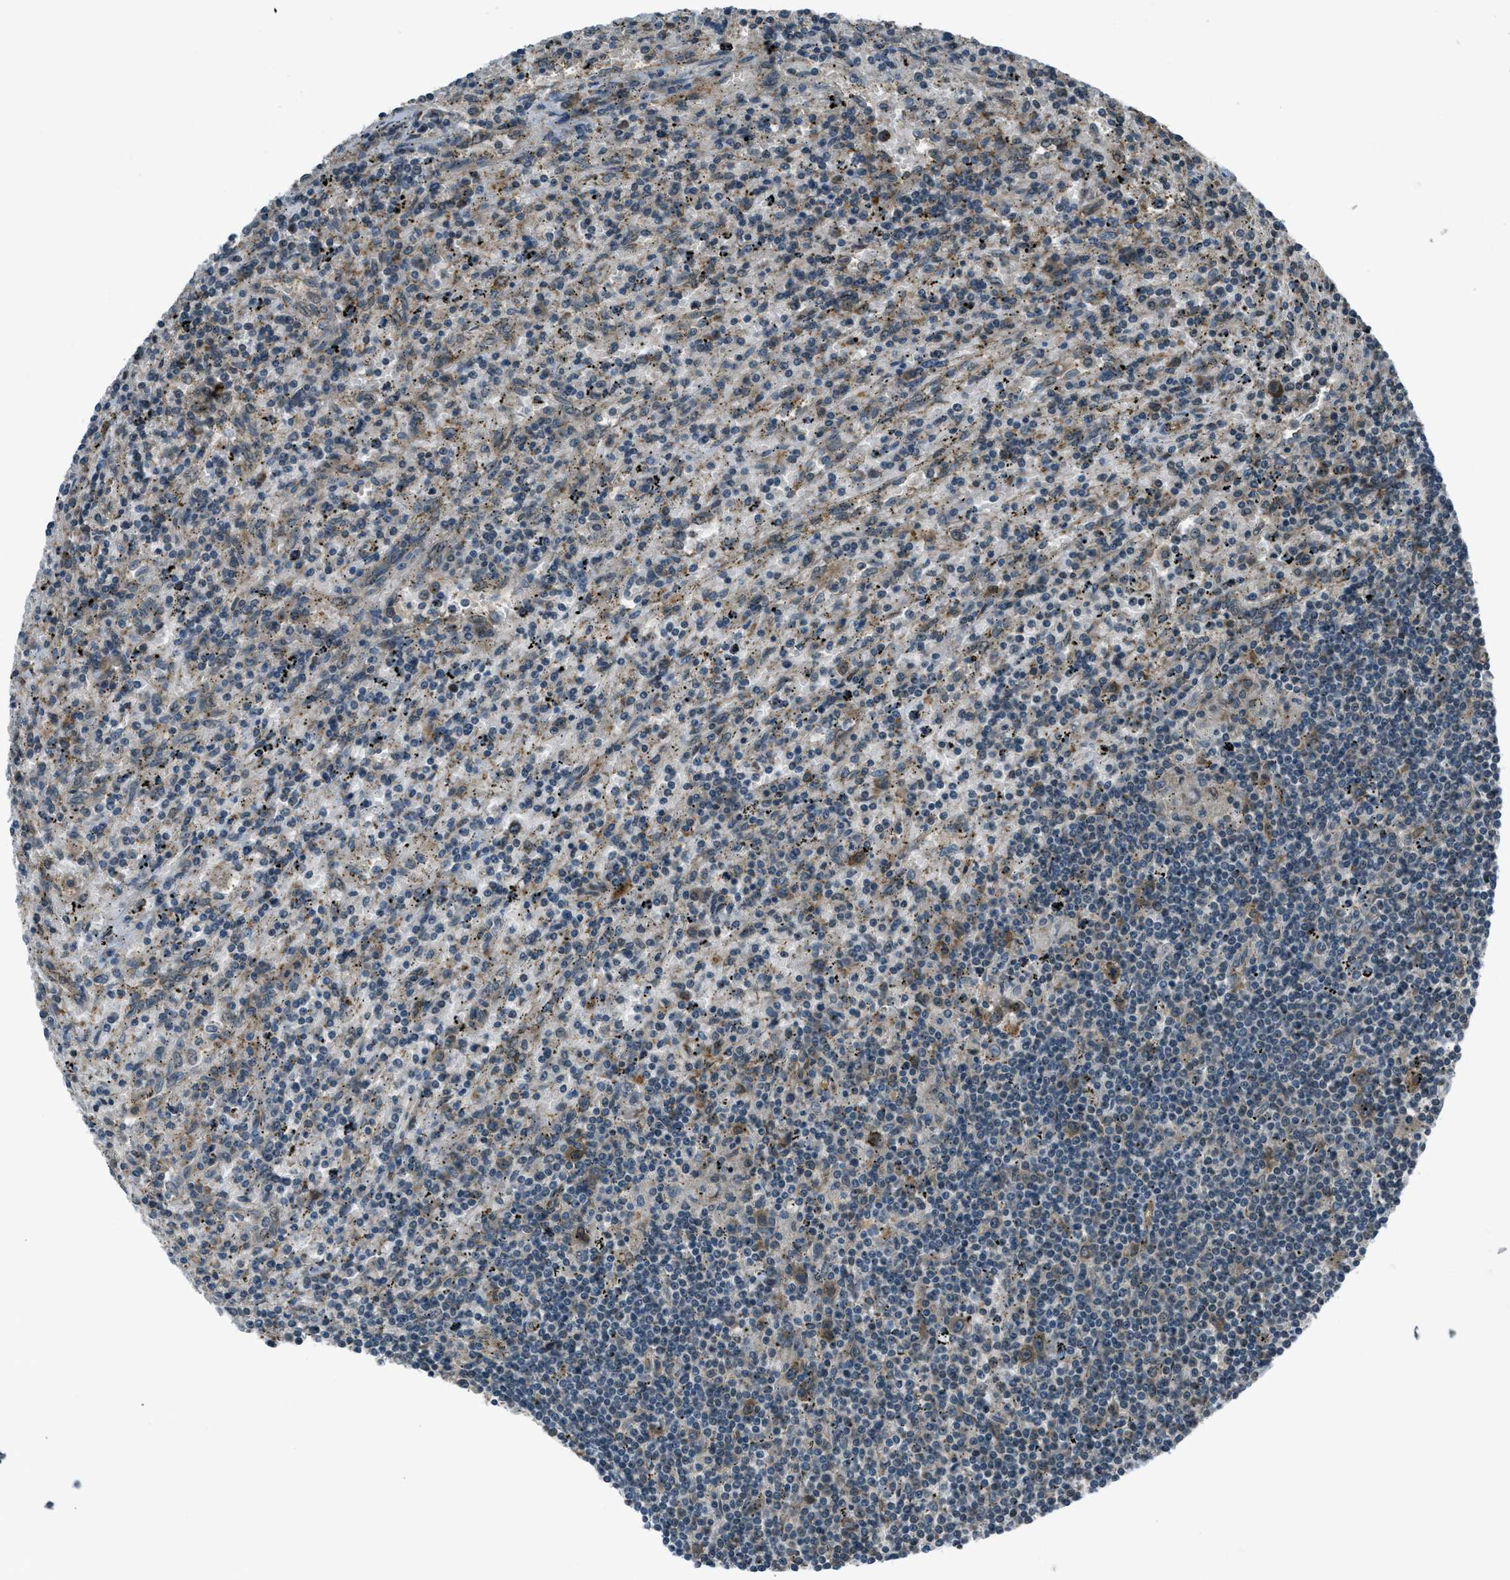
{"staining": {"intensity": "moderate", "quantity": "<25%", "location": "cytoplasmic/membranous"}, "tissue": "lymphoma", "cell_type": "Tumor cells", "image_type": "cancer", "snomed": [{"axis": "morphology", "description": "Malignant lymphoma, non-Hodgkin's type, Low grade"}, {"axis": "topography", "description": "Spleen"}], "caption": "Protein staining exhibits moderate cytoplasmic/membranous positivity in about <25% of tumor cells in lymphoma. The staining was performed using DAB, with brown indicating positive protein expression. Nuclei are stained blue with hematoxylin.", "gene": "ASAP2", "patient": {"sex": "male", "age": 76}}